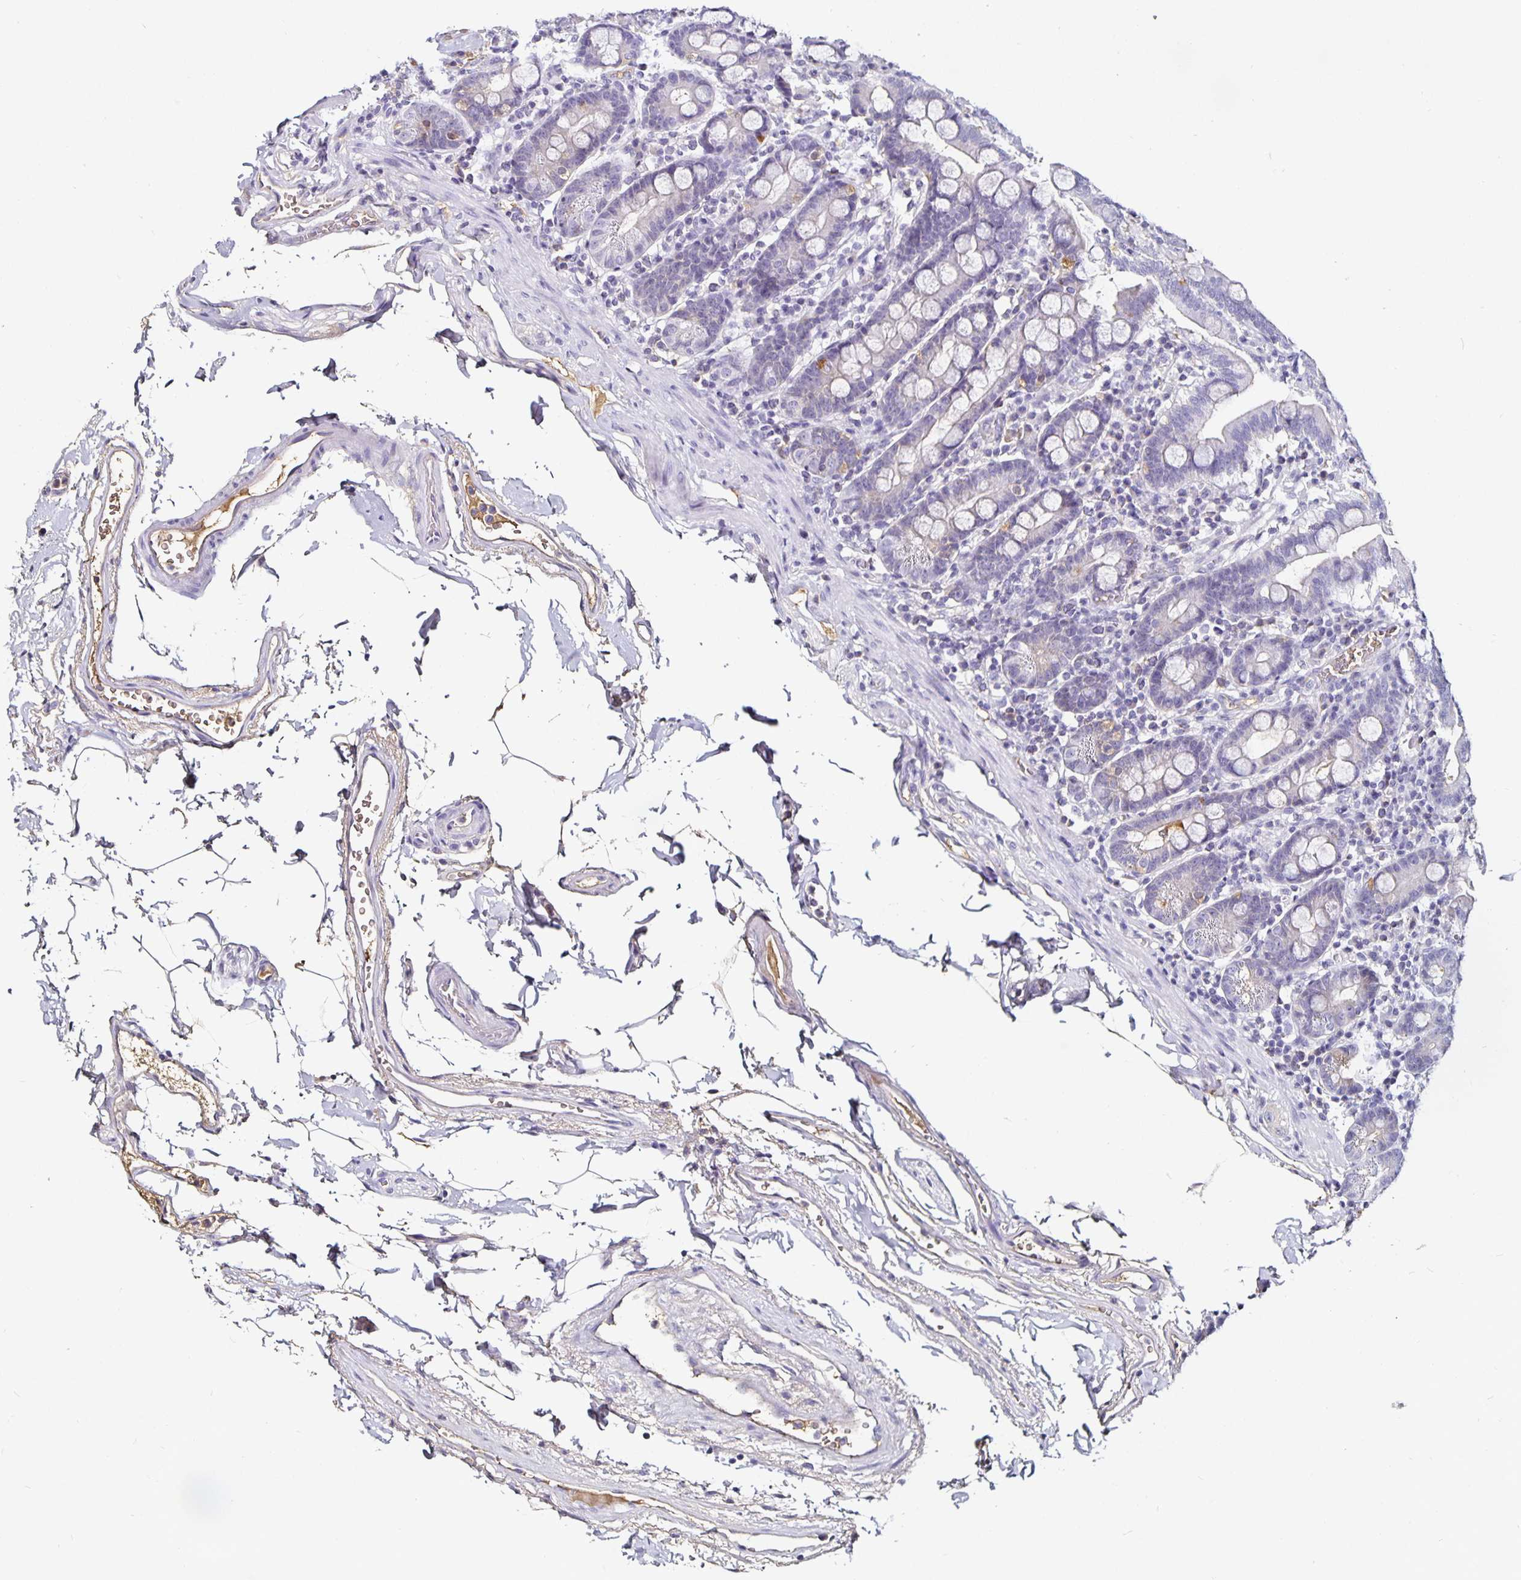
{"staining": {"intensity": "negative", "quantity": "none", "location": "none"}, "tissue": "duodenum", "cell_type": "Glandular cells", "image_type": "normal", "snomed": [{"axis": "morphology", "description": "Normal tissue, NOS"}, {"axis": "topography", "description": "Pancreas"}, {"axis": "topography", "description": "Duodenum"}], "caption": "There is no significant expression in glandular cells of duodenum. (DAB immunohistochemistry (IHC), high magnification).", "gene": "TTR", "patient": {"sex": "male", "age": 59}}